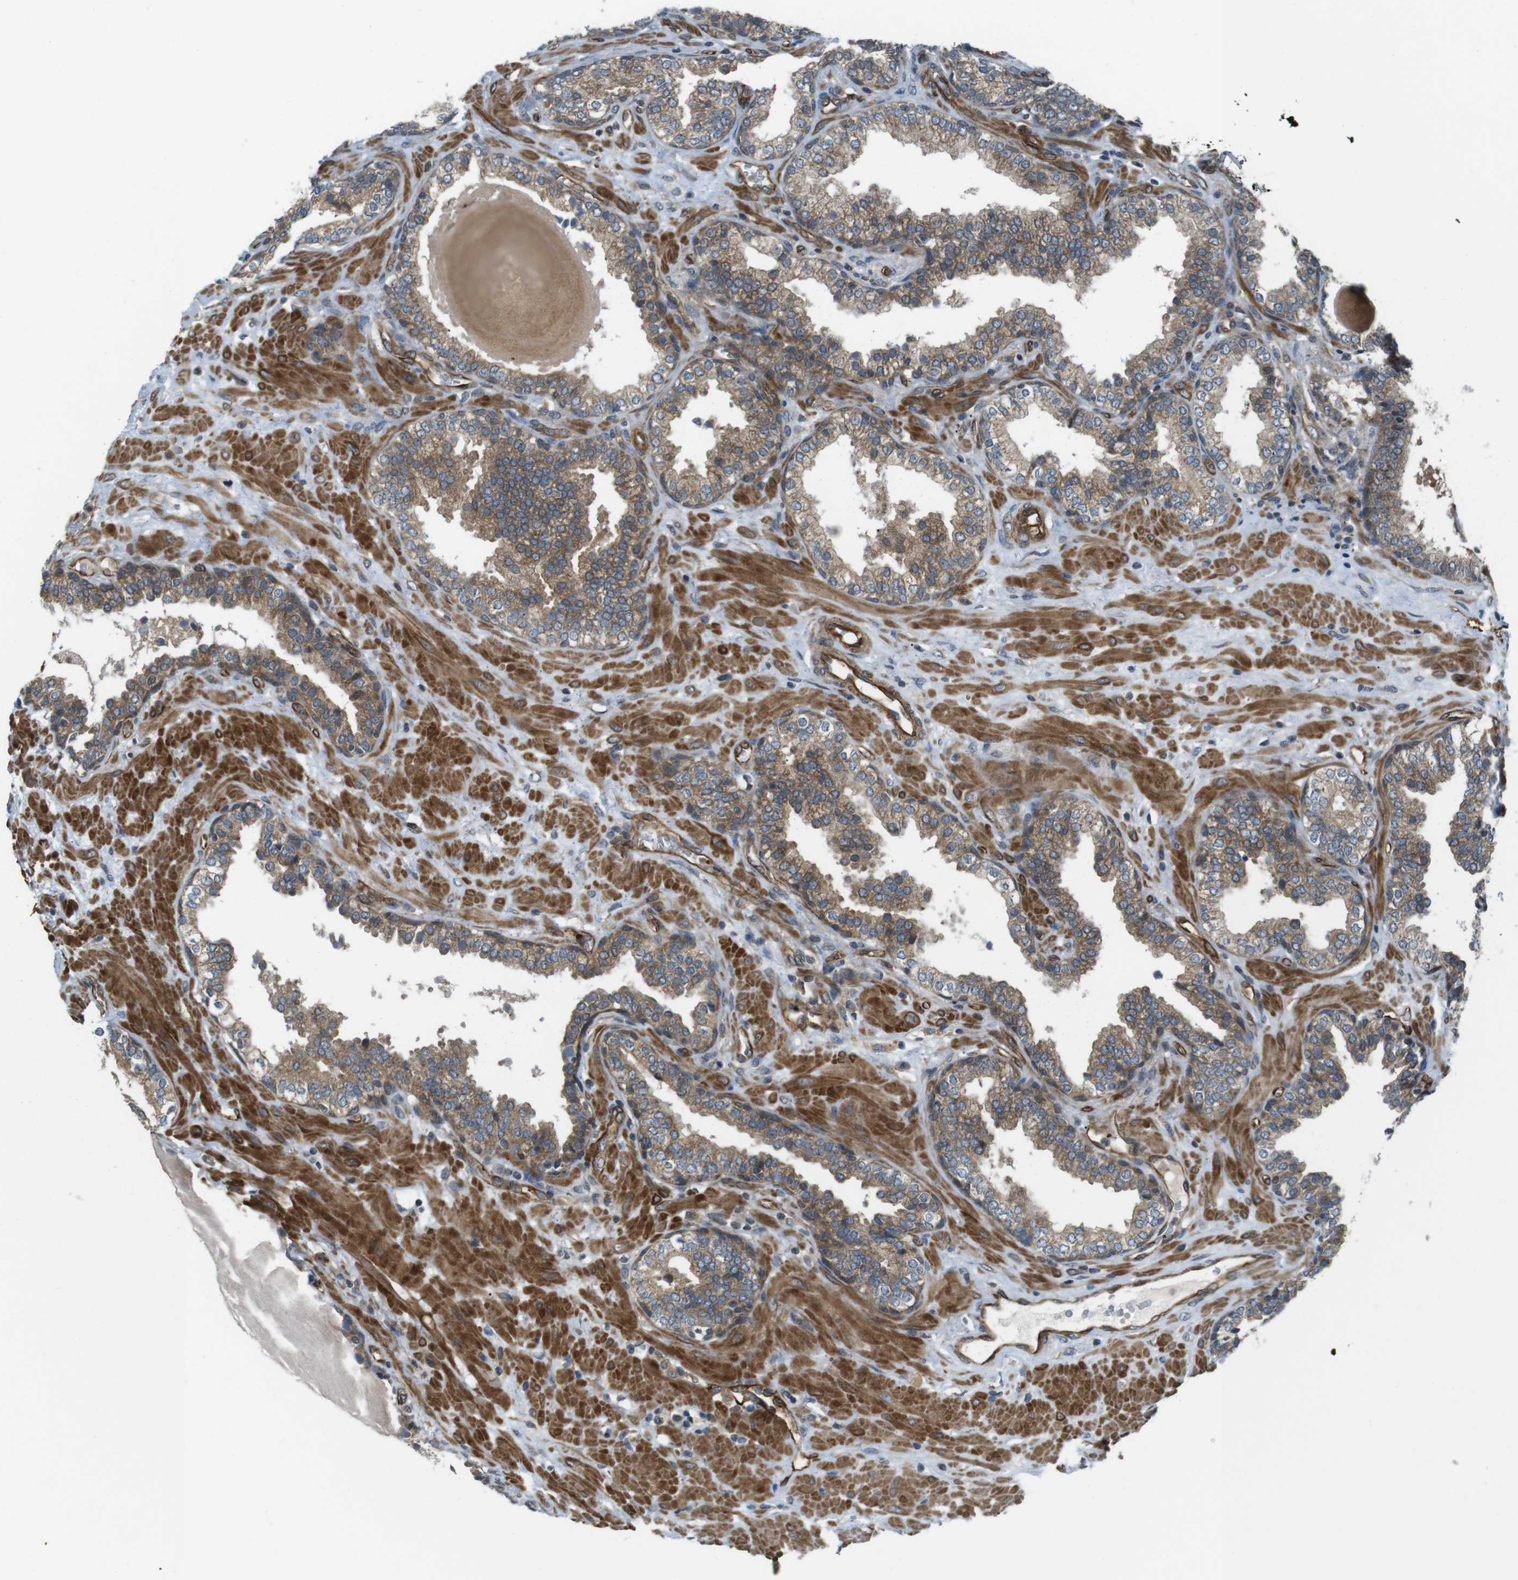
{"staining": {"intensity": "weak", "quantity": ">75%", "location": "cytoplasmic/membranous"}, "tissue": "prostate", "cell_type": "Glandular cells", "image_type": "normal", "snomed": [{"axis": "morphology", "description": "Normal tissue, NOS"}, {"axis": "topography", "description": "Prostate"}], "caption": "Normal prostate was stained to show a protein in brown. There is low levels of weak cytoplasmic/membranous positivity in about >75% of glandular cells. (brown staining indicates protein expression, while blue staining denotes nuclei).", "gene": "TSC1", "patient": {"sex": "male", "age": 51}}